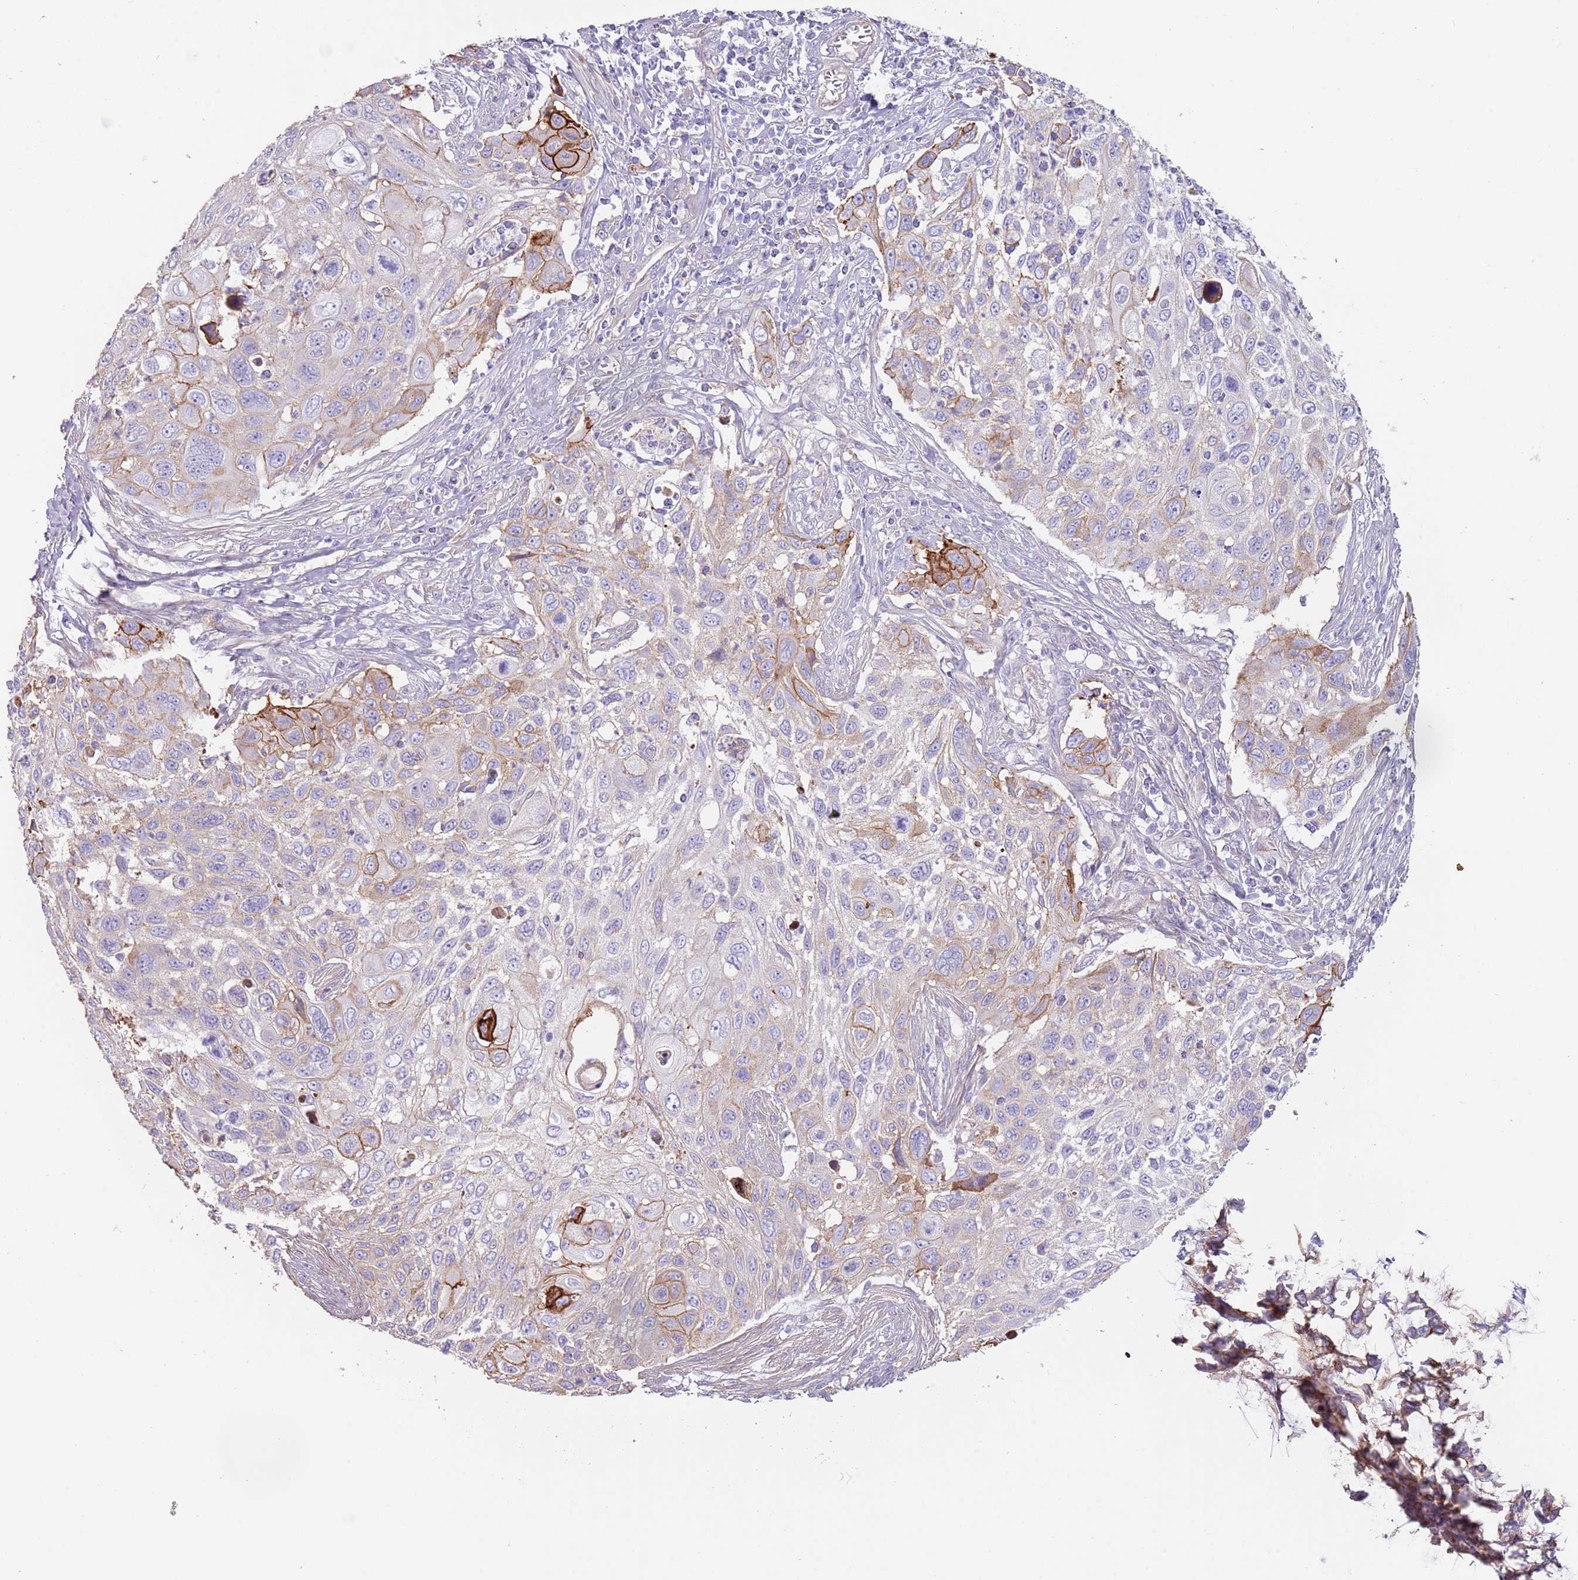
{"staining": {"intensity": "strong", "quantity": "<25%", "location": "cytoplasmic/membranous"}, "tissue": "cervical cancer", "cell_type": "Tumor cells", "image_type": "cancer", "snomed": [{"axis": "morphology", "description": "Squamous cell carcinoma, NOS"}, {"axis": "topography", "description": "Cervix"}], "caption": "Approximately <25% of tumor cells in human cervical cancer (squamous cell carcinoma) demonstrate strong cytoplasmic/membranous protein positivity as visualized by brown immunohistochemical staining.", "gene": "NBPF3", "patient": {"sex": "female", "age": 70}}